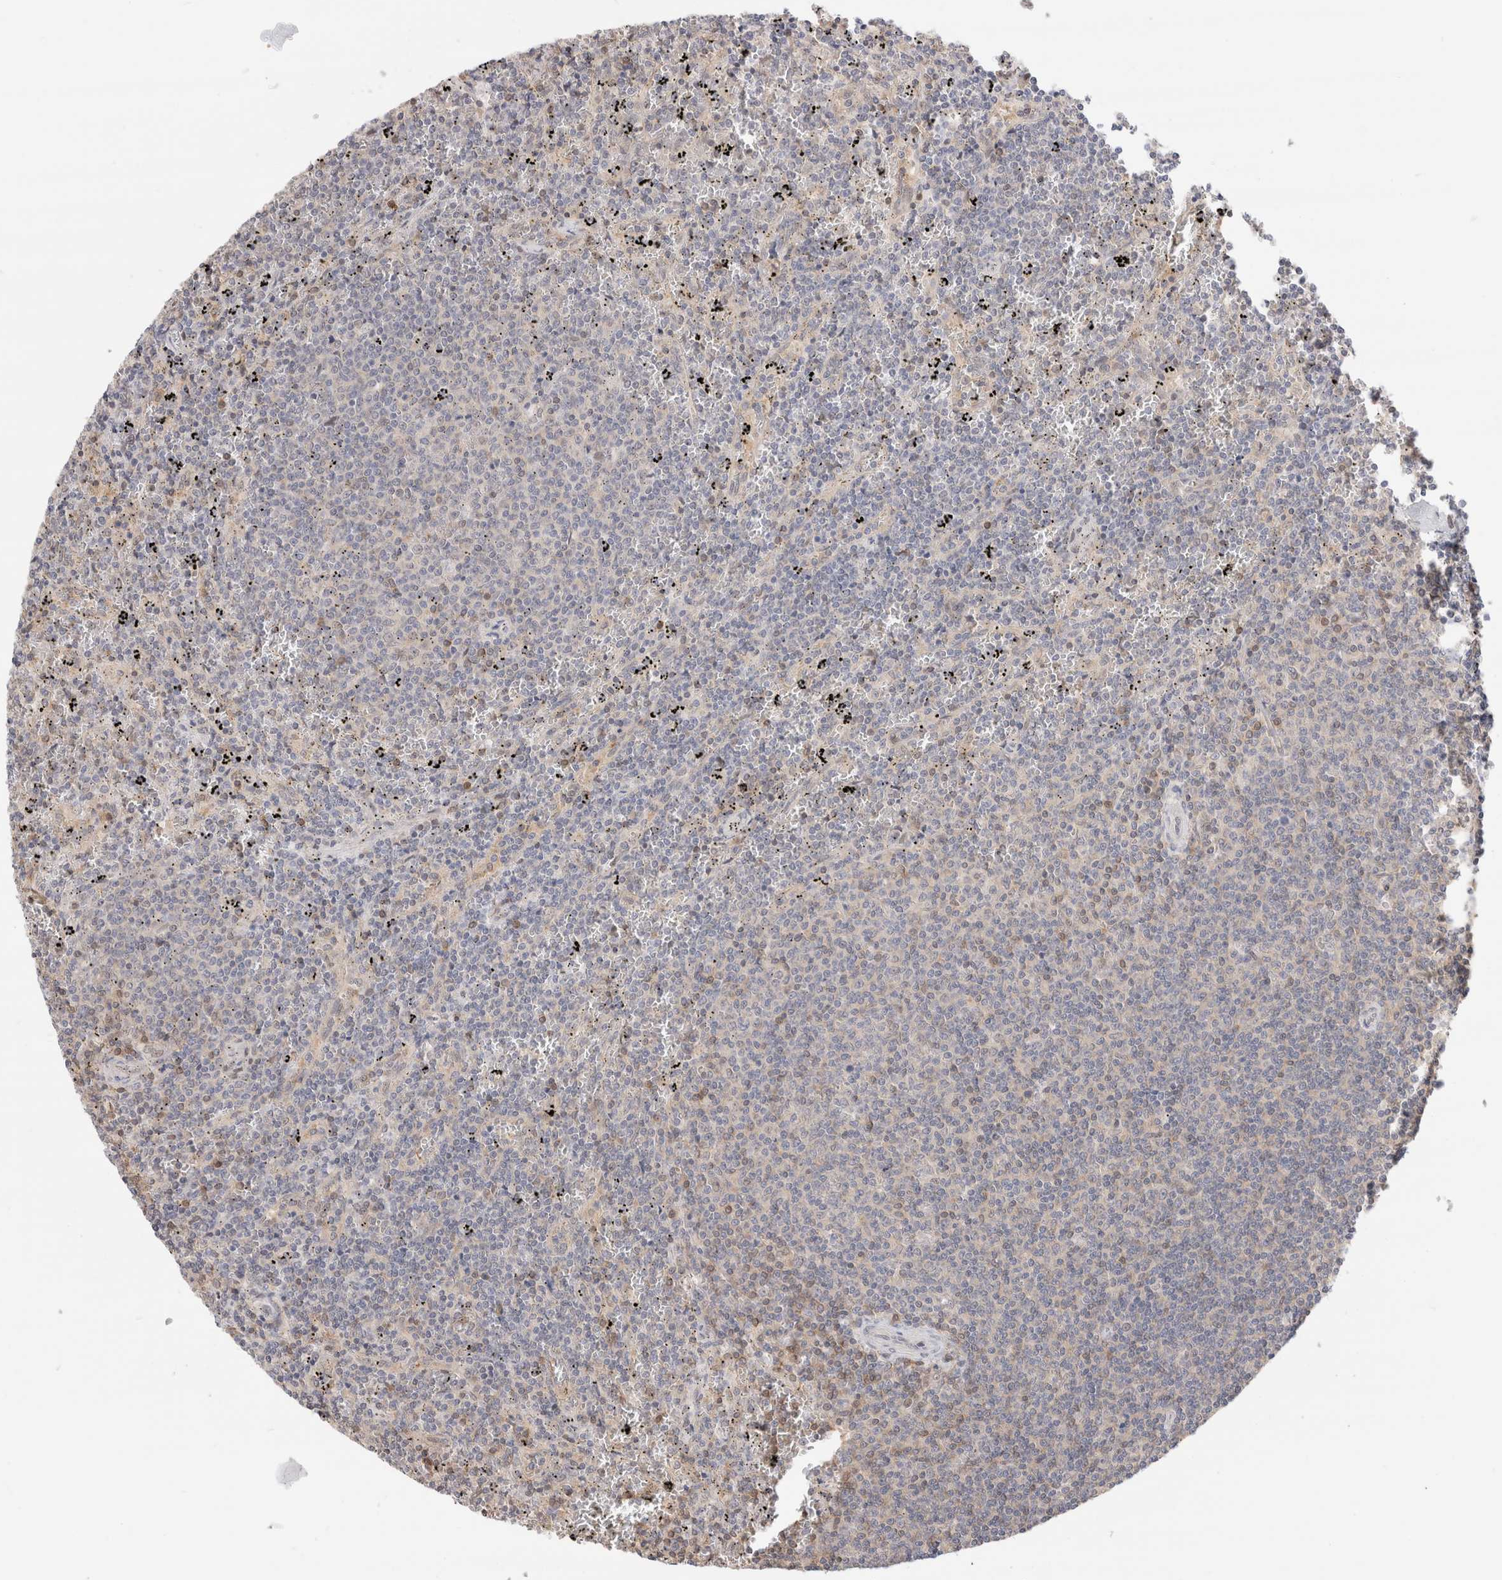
{"staining": {"intensity": "negative", "quantity": "none", "location": "none"}, "tissue": "lymphoma", "cell_type": "Tumor cells", "image_type": "cancer", "snomed": [{"axis": "morphology", "description": "Malignant lymphoma, non-Hodgkin's type, Low grade"}, {"axis": "topography", "description": "Spleen"}], "caption": "Immunohistochemistry (IHC) micrograph of neoplastic tissue: human low-grade malignant lymphoma, non-Hodgkin's type stained with DAB displays no significant protein expression in tumor cells. (Immunohistochemistry (IHC), brightfield microscopy, high magnification).", "gene": "C17orf97", "patient": {"sex": "female", "age": 50}}